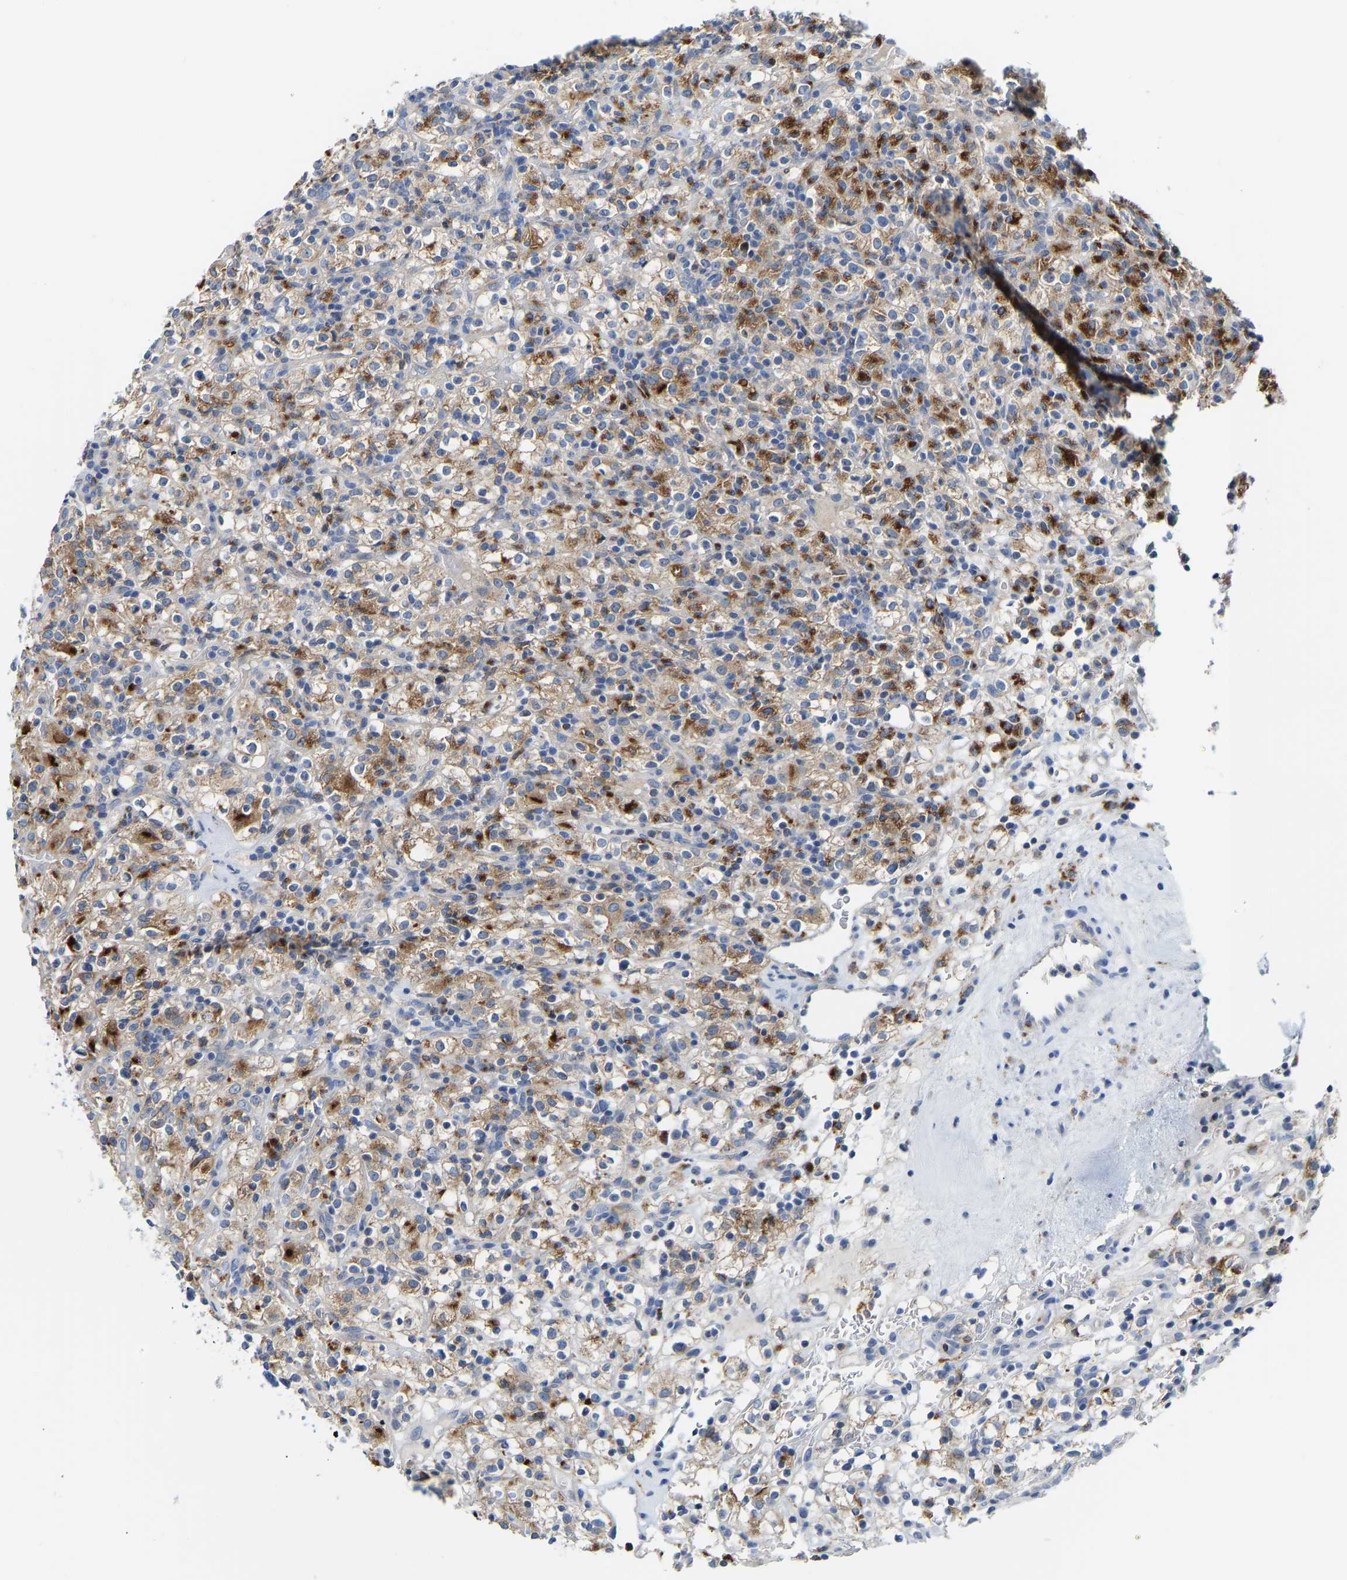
{"staining": {"intensity": "moderate", "quantity": ">75%", "location": "cytoplasmic/membranous"}, "tissue": "renal cancer", "cell_type": "Tumor cells", "image_type": "cancer", "snomed": [{"axis": "morphology", "description": "Normal tissue, NOS"}, {"axis": "morphology", "description": "Adenocarcinoma, NOS"}, {"axis": "topography", "description": "Kidney"}], "caption": "An image showing moderate cytoplasmic/membranous staining in about >75% of tumor cells in adenocarcinoma (renal), as visualized by brown immunohistochemical staining.", "gene": "ATP6V1E1", "patient": {"sex": "female", "age": 72}}